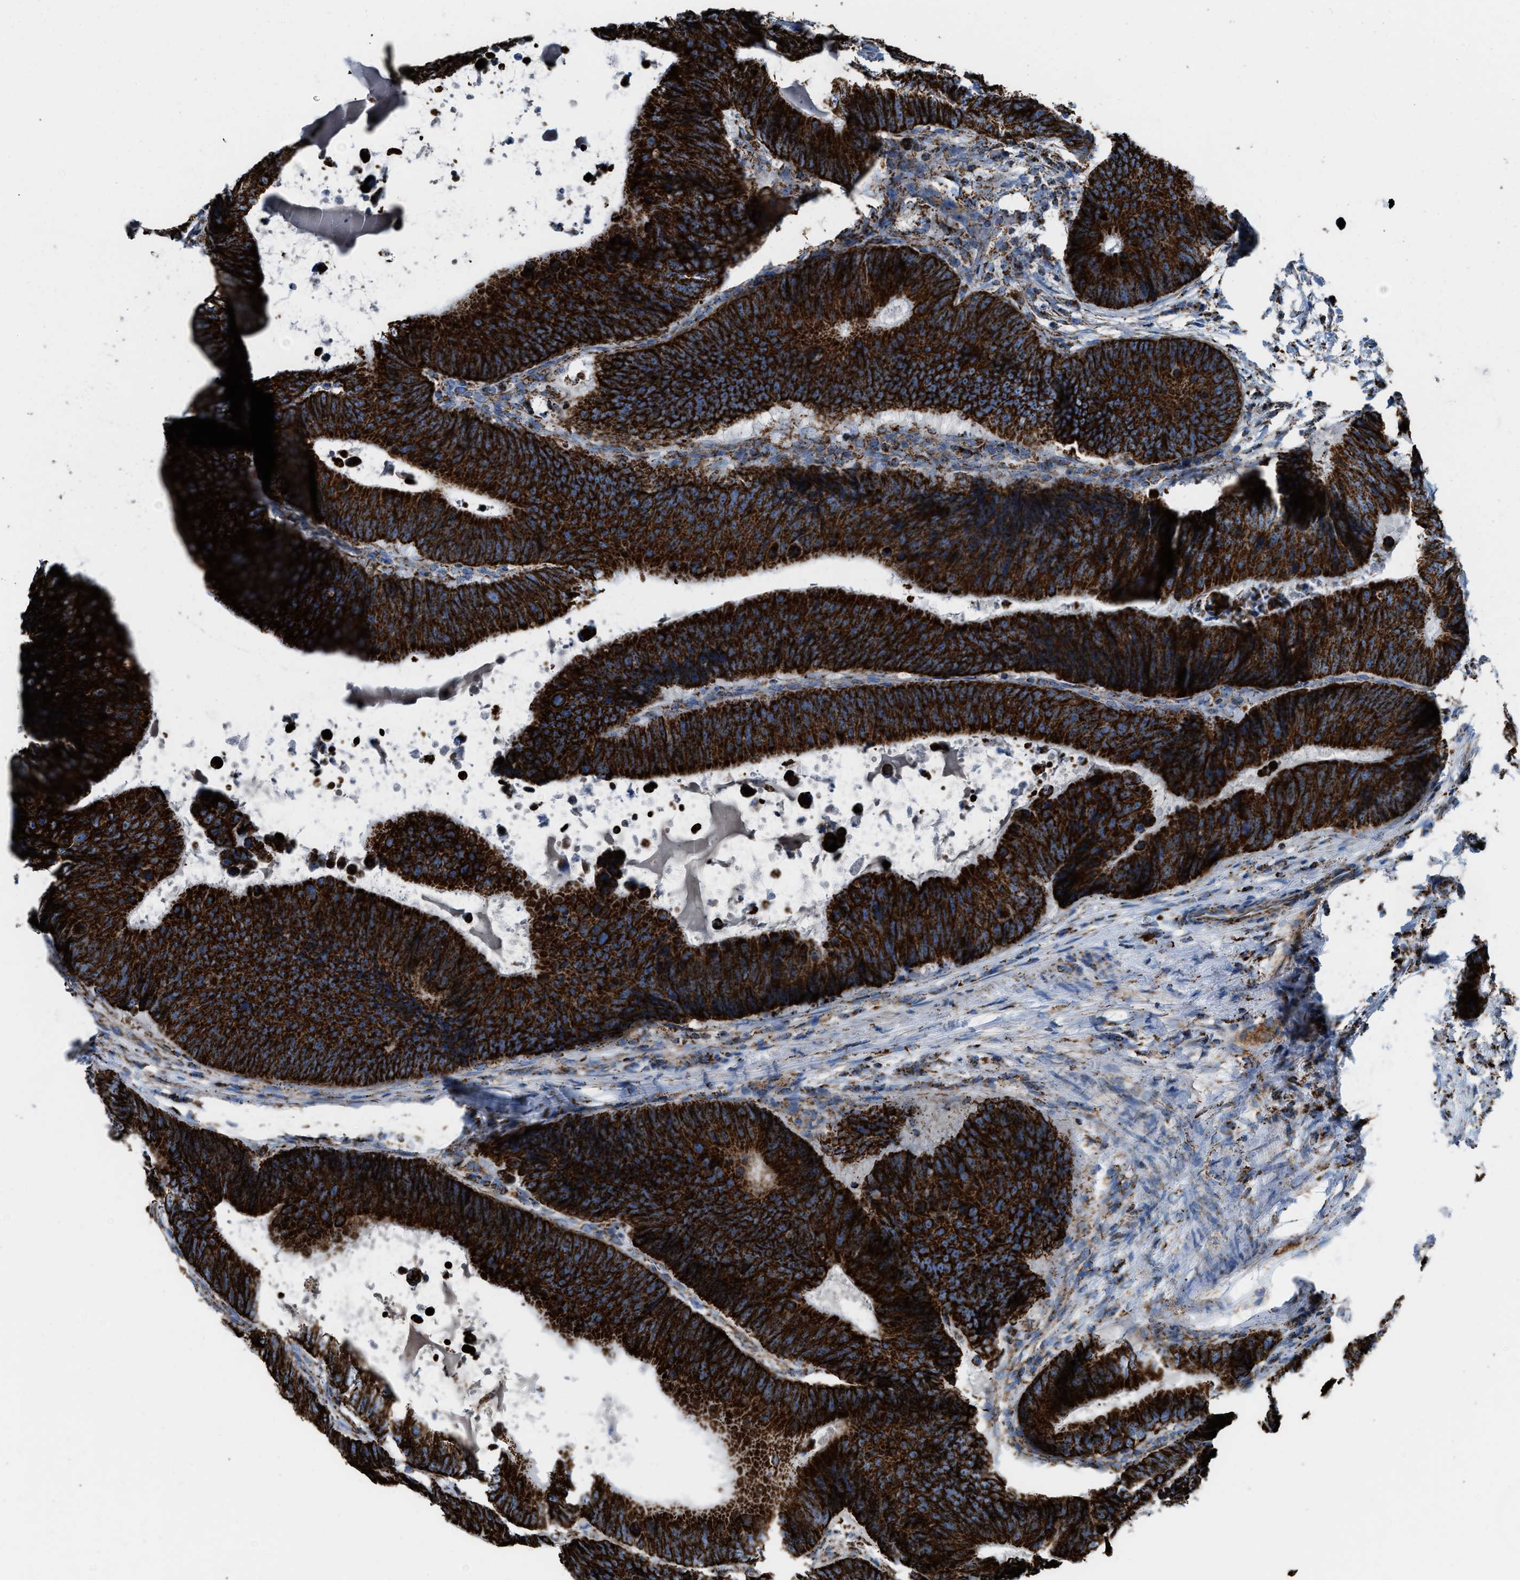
{"staining": {"intensity": "strong", "quantity": ">75%", "location": "cytoplasmic/membranous"}, "tissue": "colorectal cancer", "cell_type": "Tumor cells", "image_type": "cancer", "snomed": [{"axis": "morphology", "description": "Adenocarcinoma, NOS"}, {"axis": "topography", "description": "Colon"}], "caption": "Immunohistochemical staining of human colorectal cancer (adenocarcinoma) displays high levels of strong cytoplasmic/membranous protein staining in about >75% of tumor cells. (IHC, brightfield microscopy, high magnification).", "gene": "ETFB", "patient": {"sex": "male", "age": 56}}